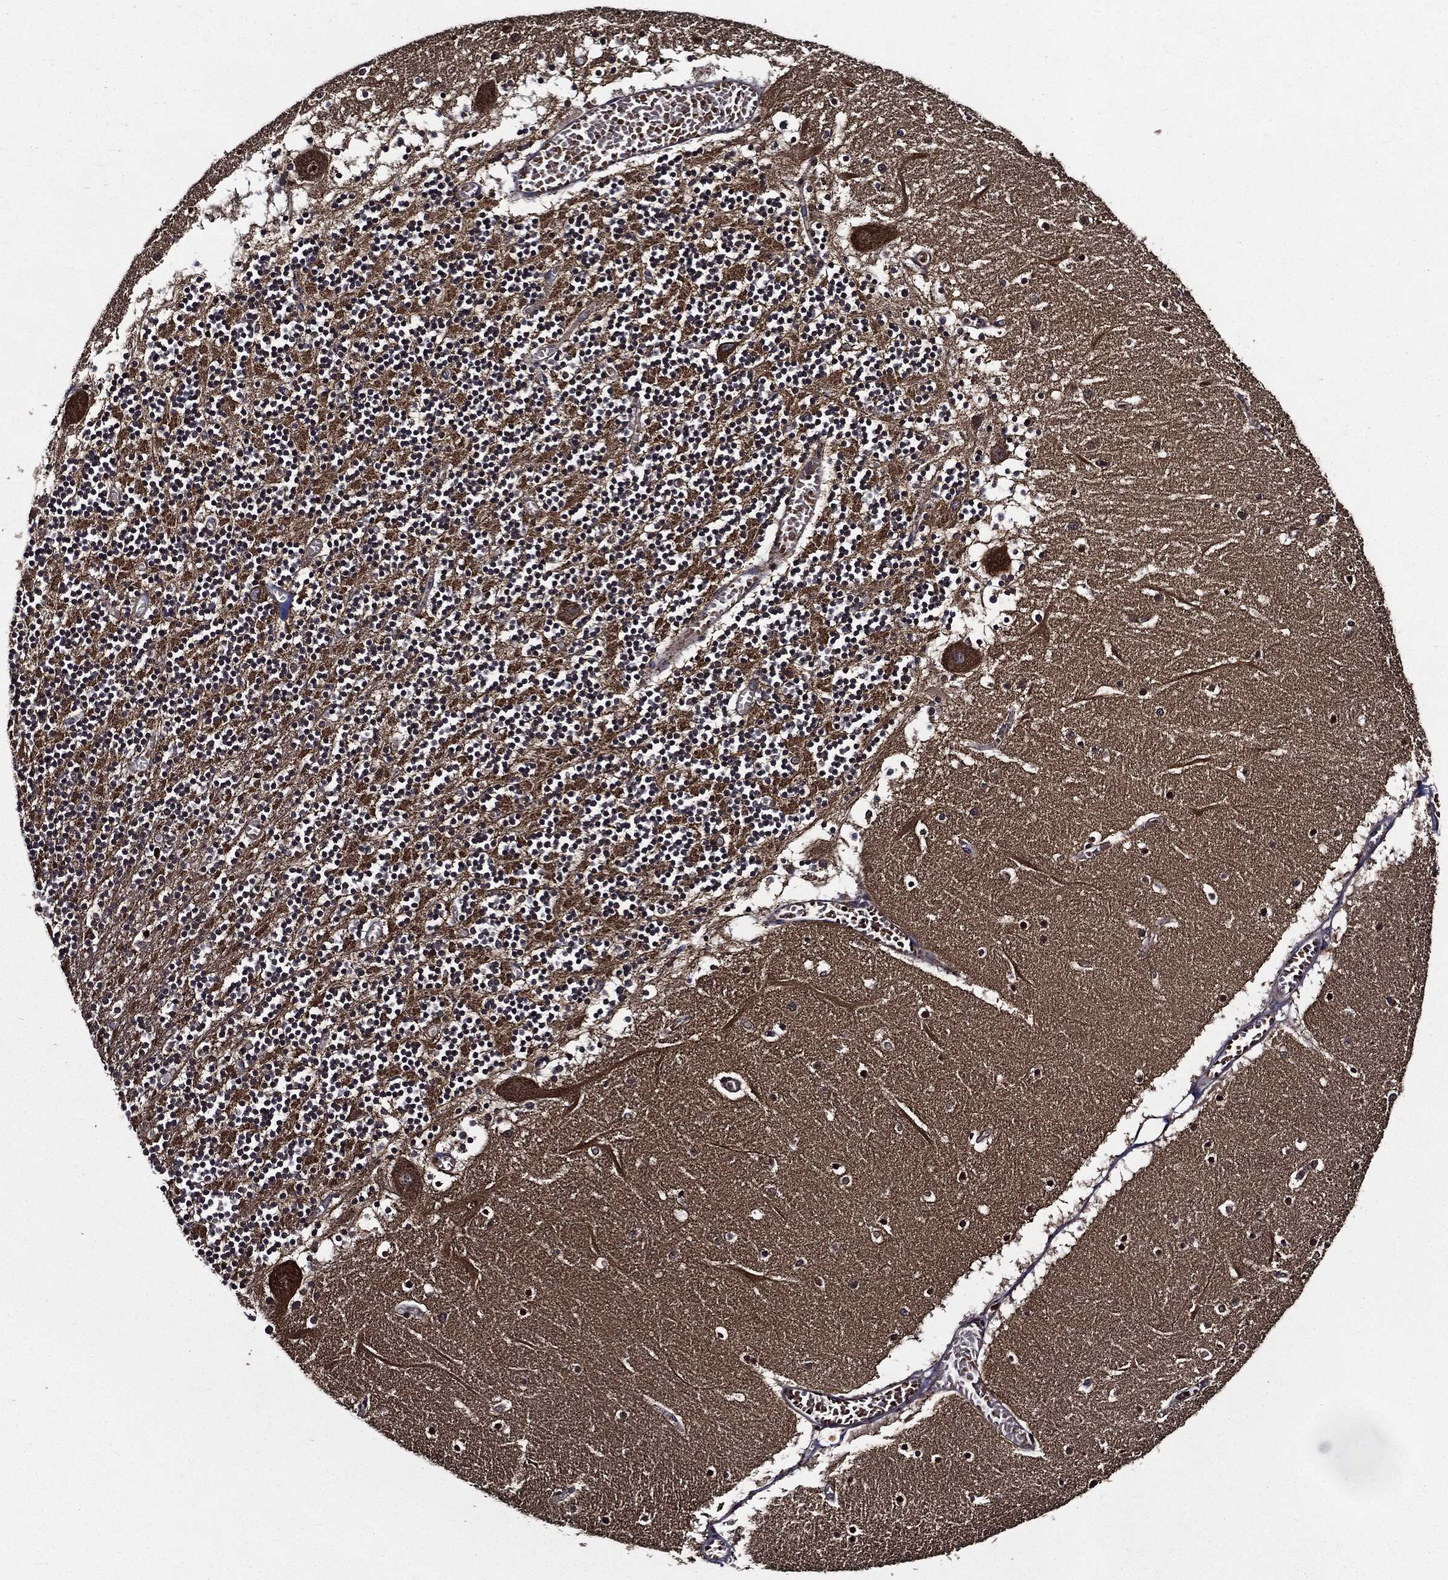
{"staining": {"intensity": "strong", "quantity": "<25%", "location": "cytoplasmic/membranous"}, "tissue": "cerebellum", "cell_type": "Cells in granular layer", "image_type": "normal", "snomed": [{"axis": "morphology", "description": "Normal tissue, NOS"}, {"axis": "topography", "description": "Cerebellum"}], "caption": "Immunohistochemical staining of normal cerebellum displays strong cytoplasmic/membranous protein staining in about <25% of cells in granular layer.", "gene": "HTT", "patient": {"sex": "female", "age": 28}}